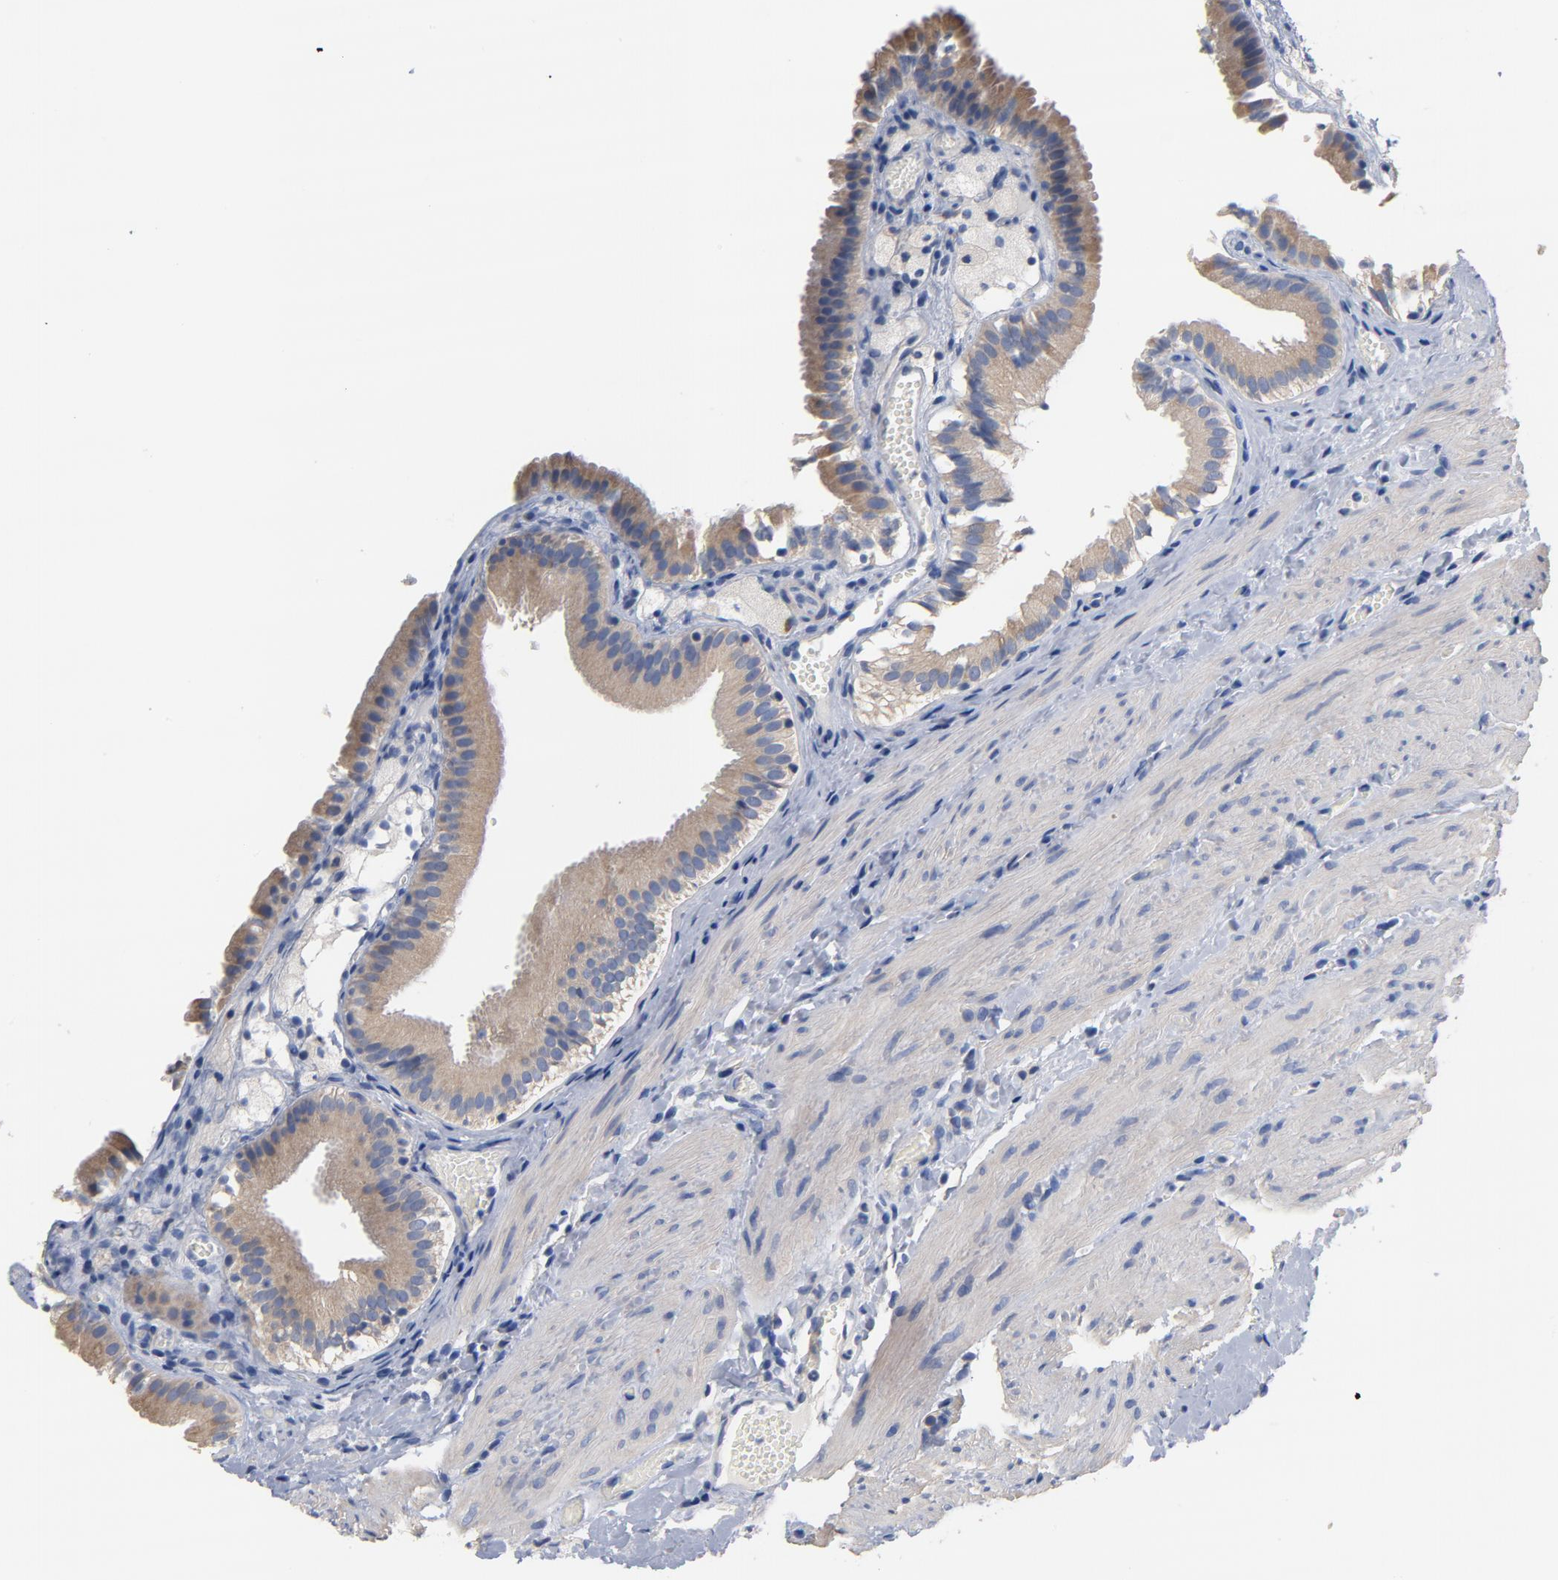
{"staining": {"intensity": "weak", "quantity": ">75%", "location": "cytoplasmic/membranous"}, "tissue": "gallbladder", "cell_type": "Glandular cells", "image_type": "normal", "snomed": [{"axis": "morphology", "description": "Normal tissue, NOS"}, {"axis": "topography", "description": "Gallbladder"}], "caption": "Immunohistochemical staining of normal human gallbladder reveals weak cytoplasmic/membranous protein positivity in approximately >75% of glandular cells. The protein is stained brown, and the nuclei are stained in blue (DAB IHC with brightfield microscopy, high magnification).", "gene": "TLR4", "patient": {"sex": "female", "age": 24}}